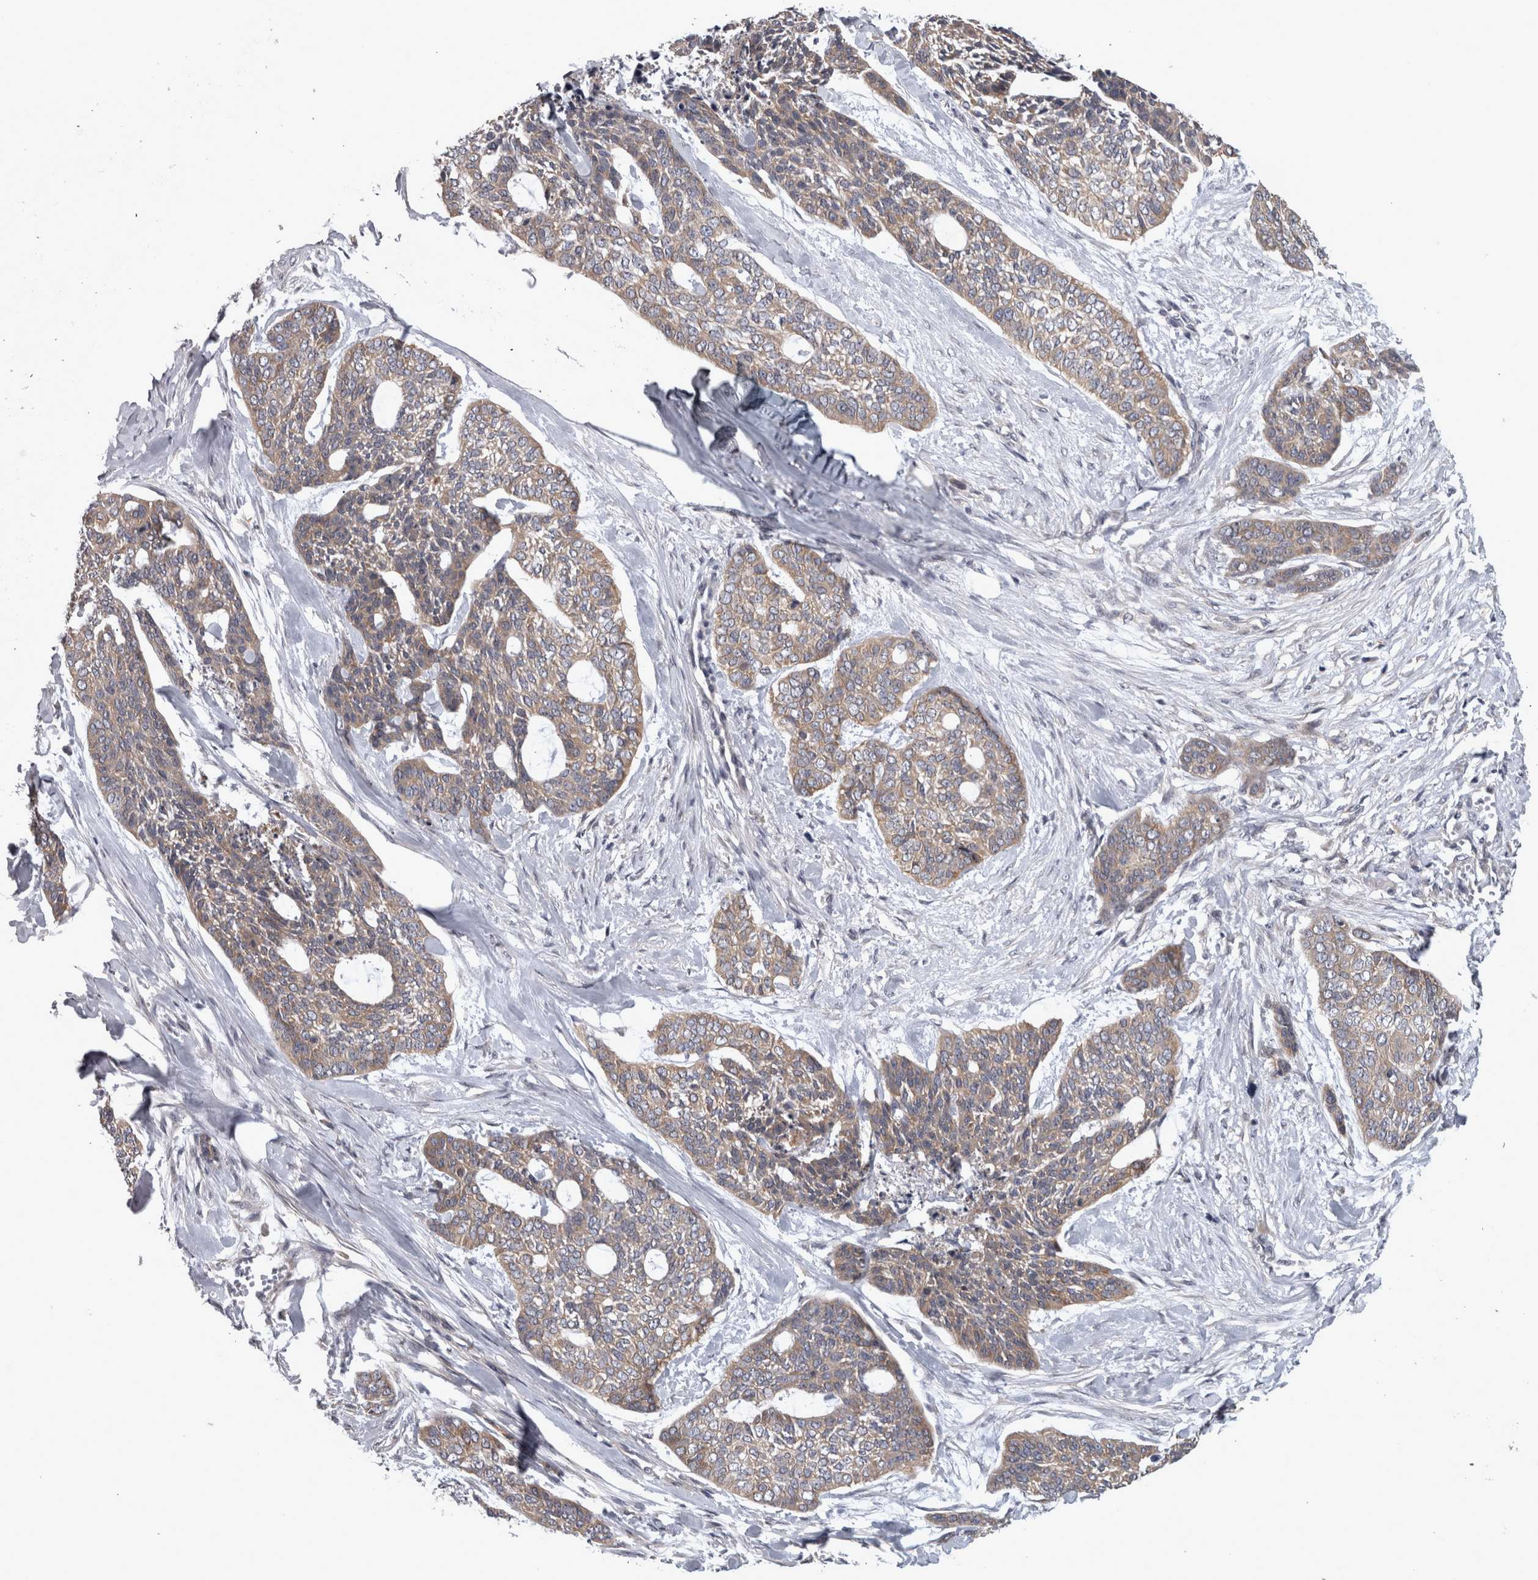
{"staining": {"intensity": "weak", "quantity": ">75%", "location": "cytoplasmic/membranous"}, "tissue": "skin cancer", "cell_type": "Tumor cells", "image_type": "cancer", "snomed": [{"axis": "morphology", "description": "Basal cell carcinoma"}, {"axis": "topography", "description": "Skin"}], "caption": "The micrograph displays staining of basal cell carcinoma (skin), revealing weak cytoplasmic/membranous protein staining (brown color) within tumor cells.", "gene": "PRKCI", "patient": {"sex": "female", "age": 64}}